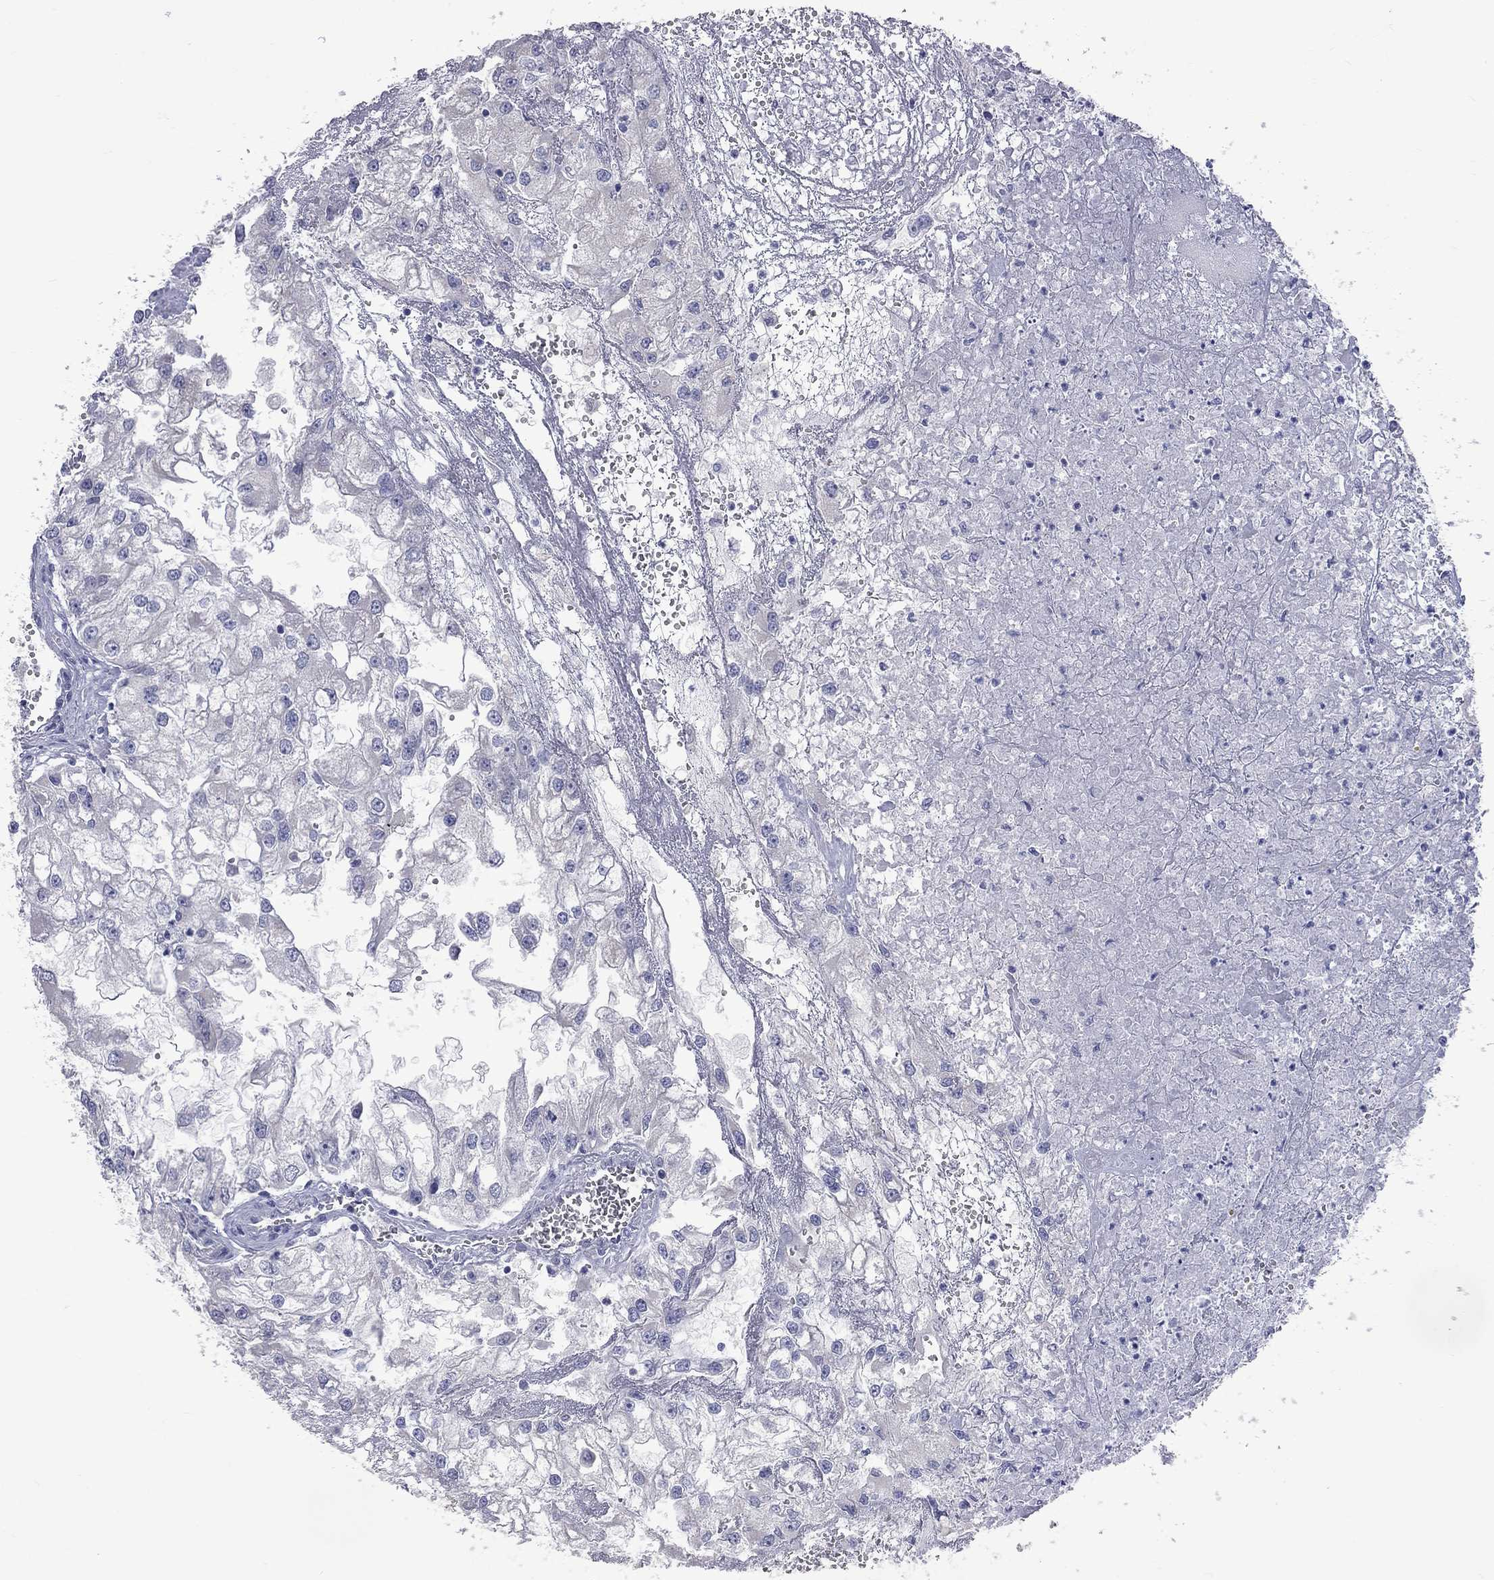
{"staining": {"intensity": "negative", "quantity": "none", "location": "none"}, "tissue": "renal cancer", "cell_type": "Tumor cells", "image_type": "cancer", "snomed": [{"axis": "morphology", "description": "Adenocarcinoma, NOS"}, {"axis": "topography", "description": "Kidney"}], "caption": "This is an immunohistochemistry micrograph of human adenocarcinoma (renal). There is no expression in tumor cells.", "gene": "KCND2", "patient": {"sex": "male", "age": 59}}